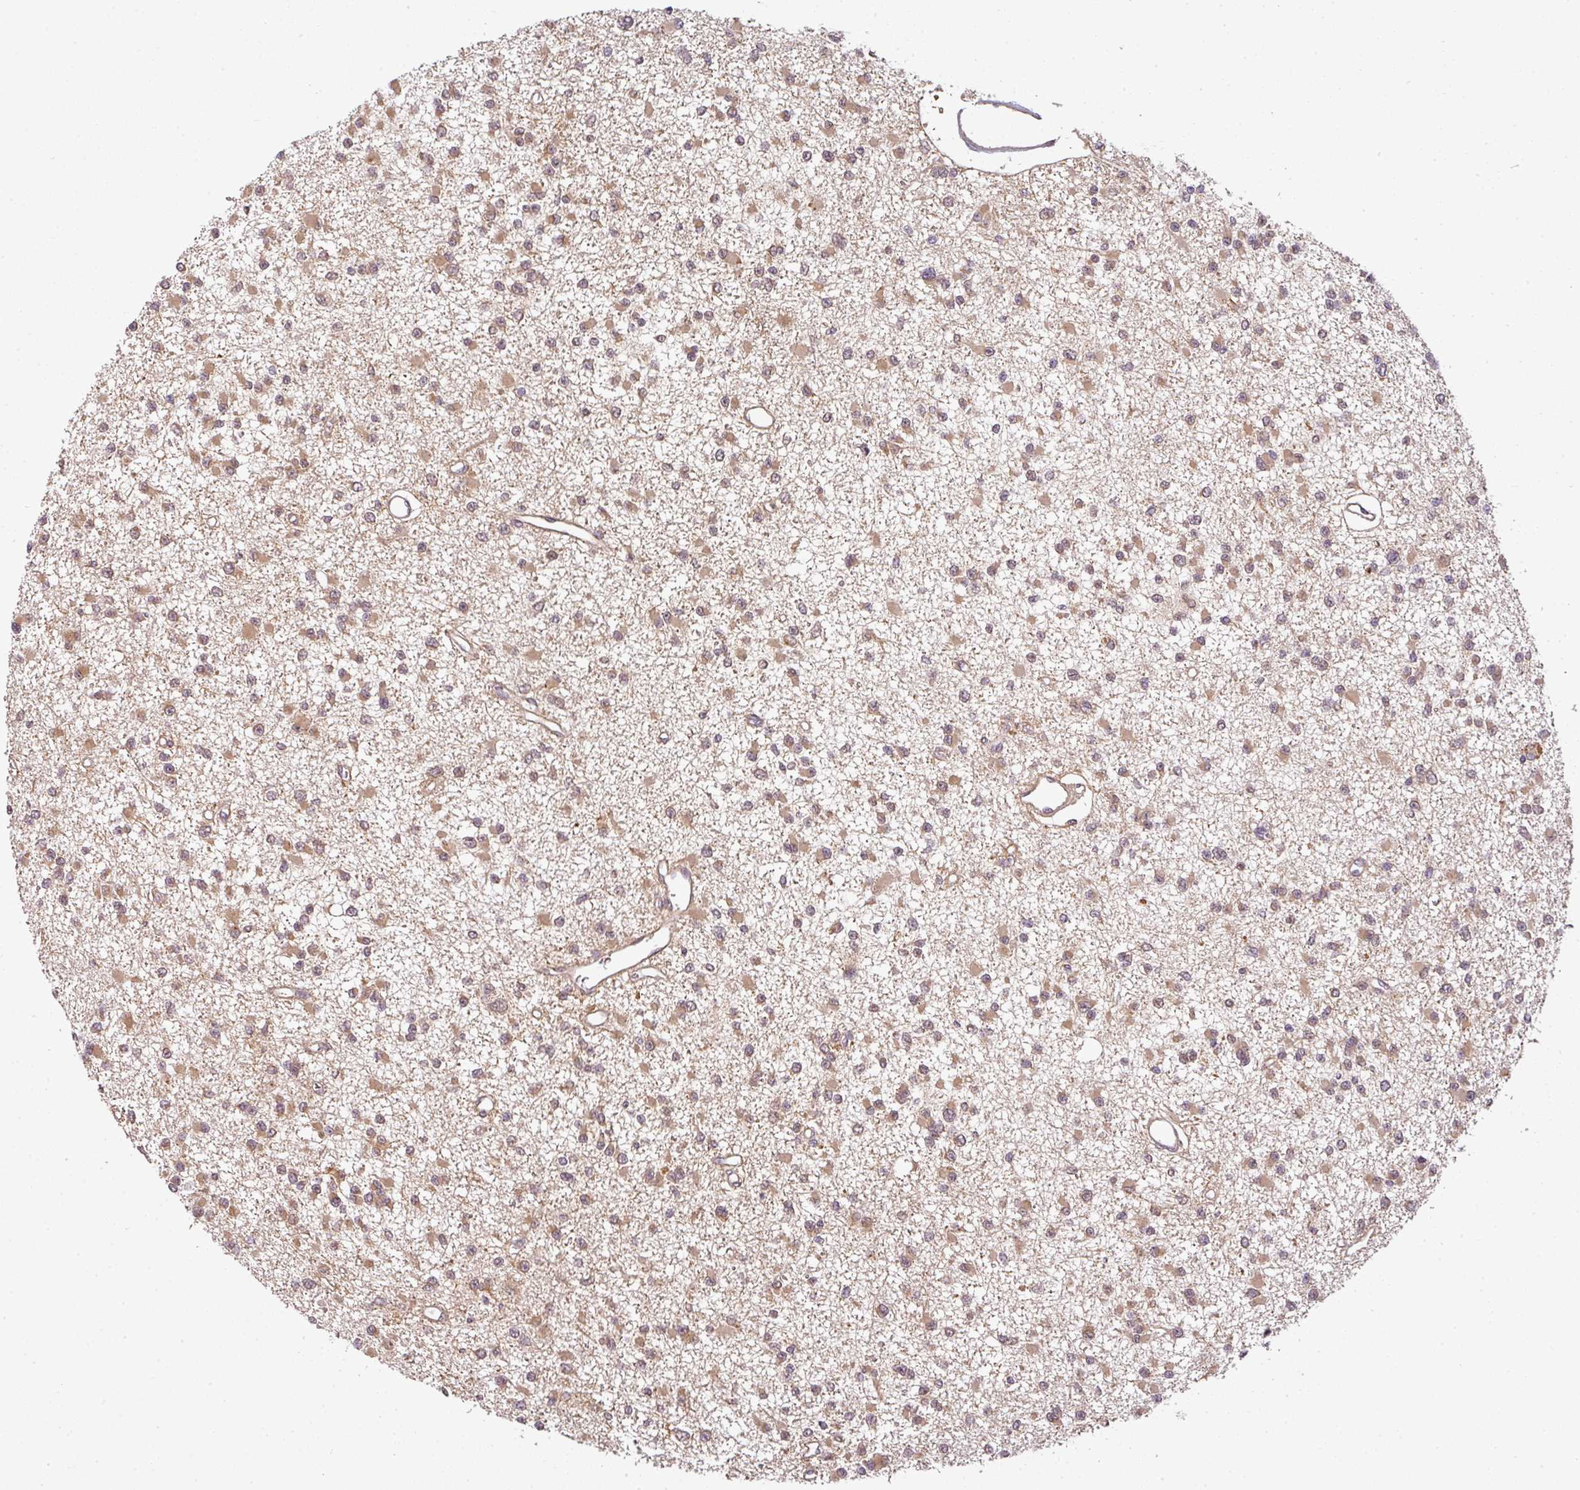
{"staining": {"intensity": "moderate", "quantity": ">75%", "location": "cytoplasmic/membranous"}, "tissue": "glioma", "cell_type": "Tumor cells", "image_type": "cancer", "snomed": [{"axis": "morphology", "description": "Glioma, malignant, Low grade"}, {"axis": "topography", "description": "Brain"}], "caption": "This micrograph exhibits glioma stained with IHC to label a protein in brown. The cytoplasmic/membranous of tumor cells show moderate positivity for the protein. Nuclei are counter-stained blue.", "gene": "TCL1B", "patient": {"sex": "female", "age": 22}}